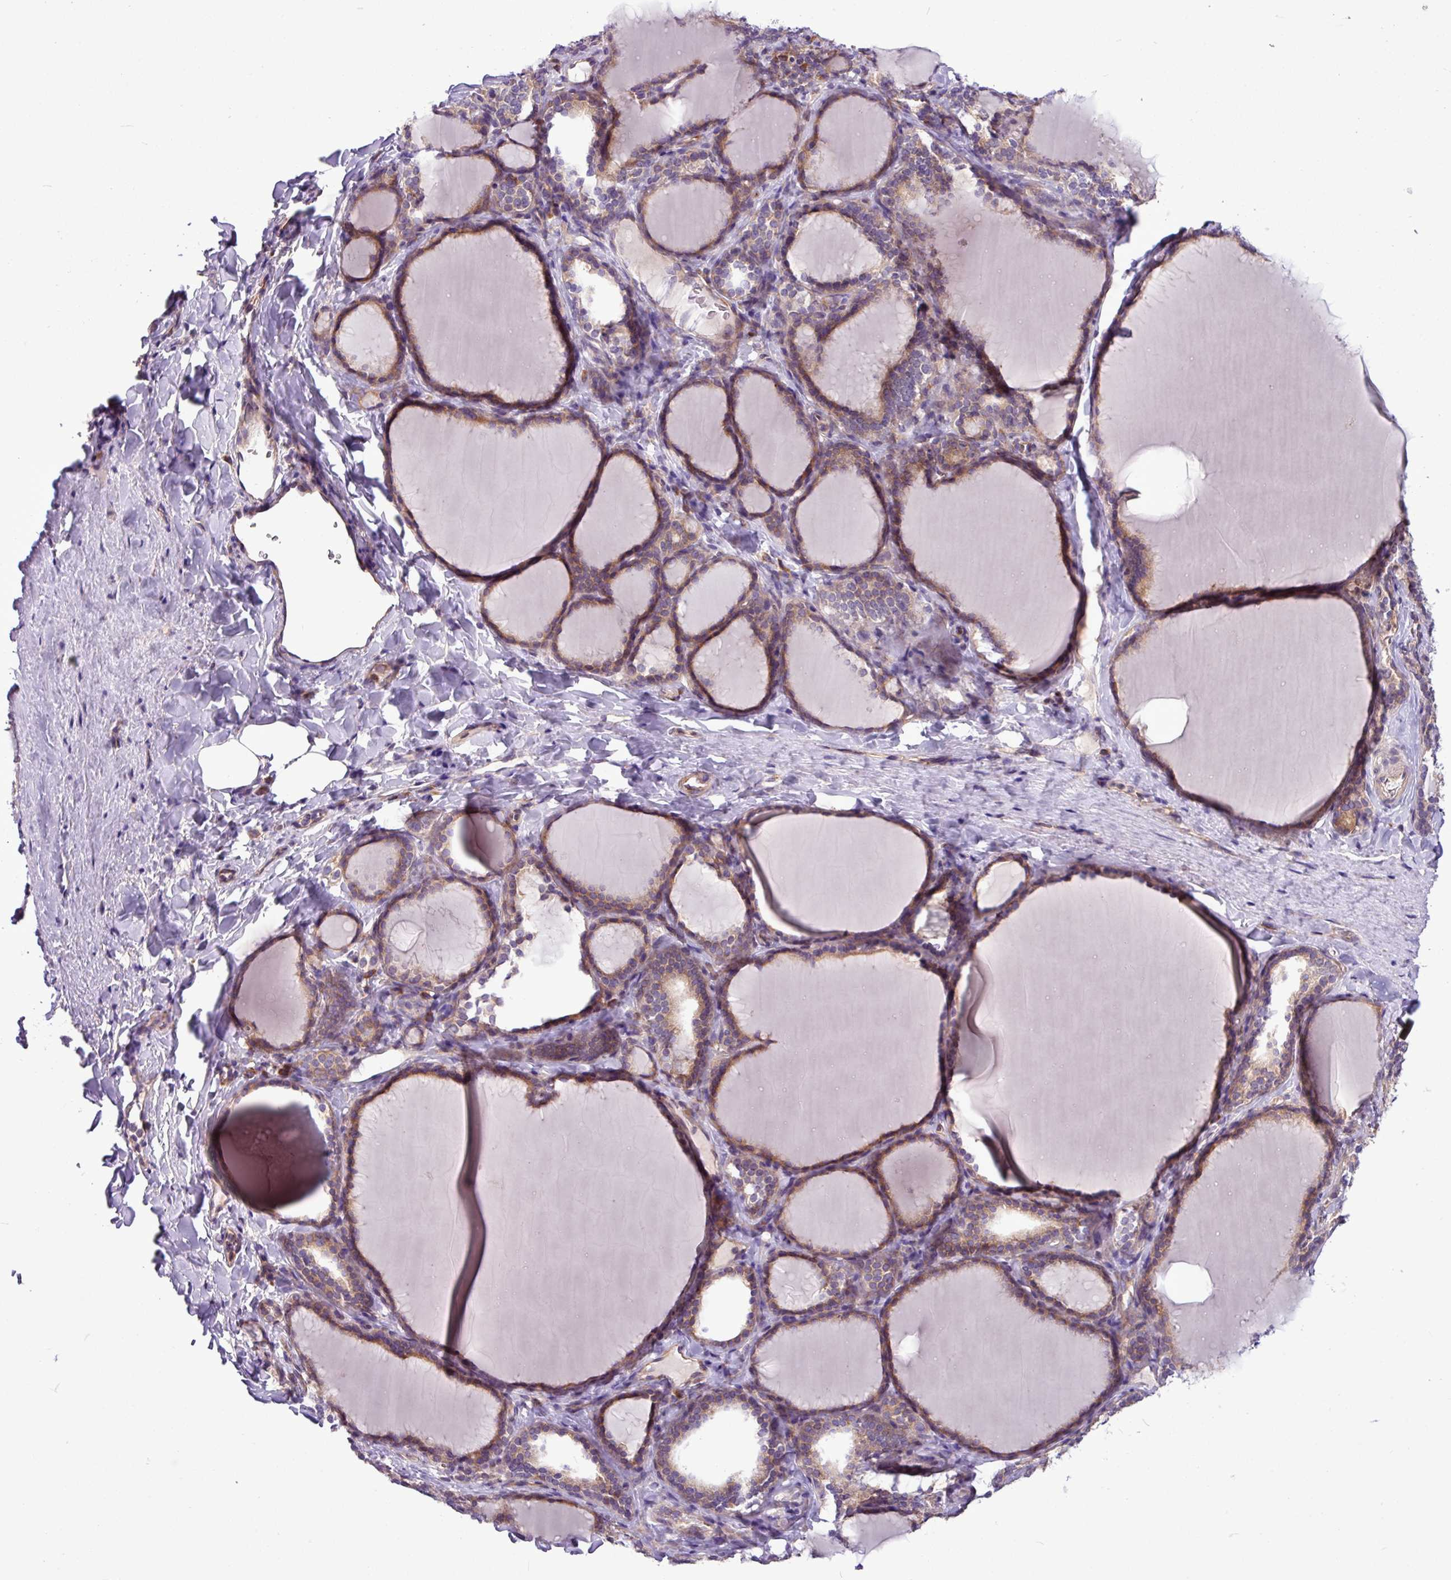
{"staining": {"intensity": "moderate", "quantity": ">75%", "location": "cytoplasmic/membranous"}, "tissue": "thyroid gland", "cell_type": "Glandular cells", "image_type": "normal", "snomed": [{"axis": "morphology", "description": "Normal tissue, NOS"}, {"axis": "topography", "description": "Thyroid gland"}], "caption": "Approximately >75% of glandular cells in benign human thyroid gland exhibit moderate cytoplasmic/membranous protein staining as visualized by brown immunohistochemical staining.", "gene": "MROH2A", "patient": {"sex": "female", "age": 31}}